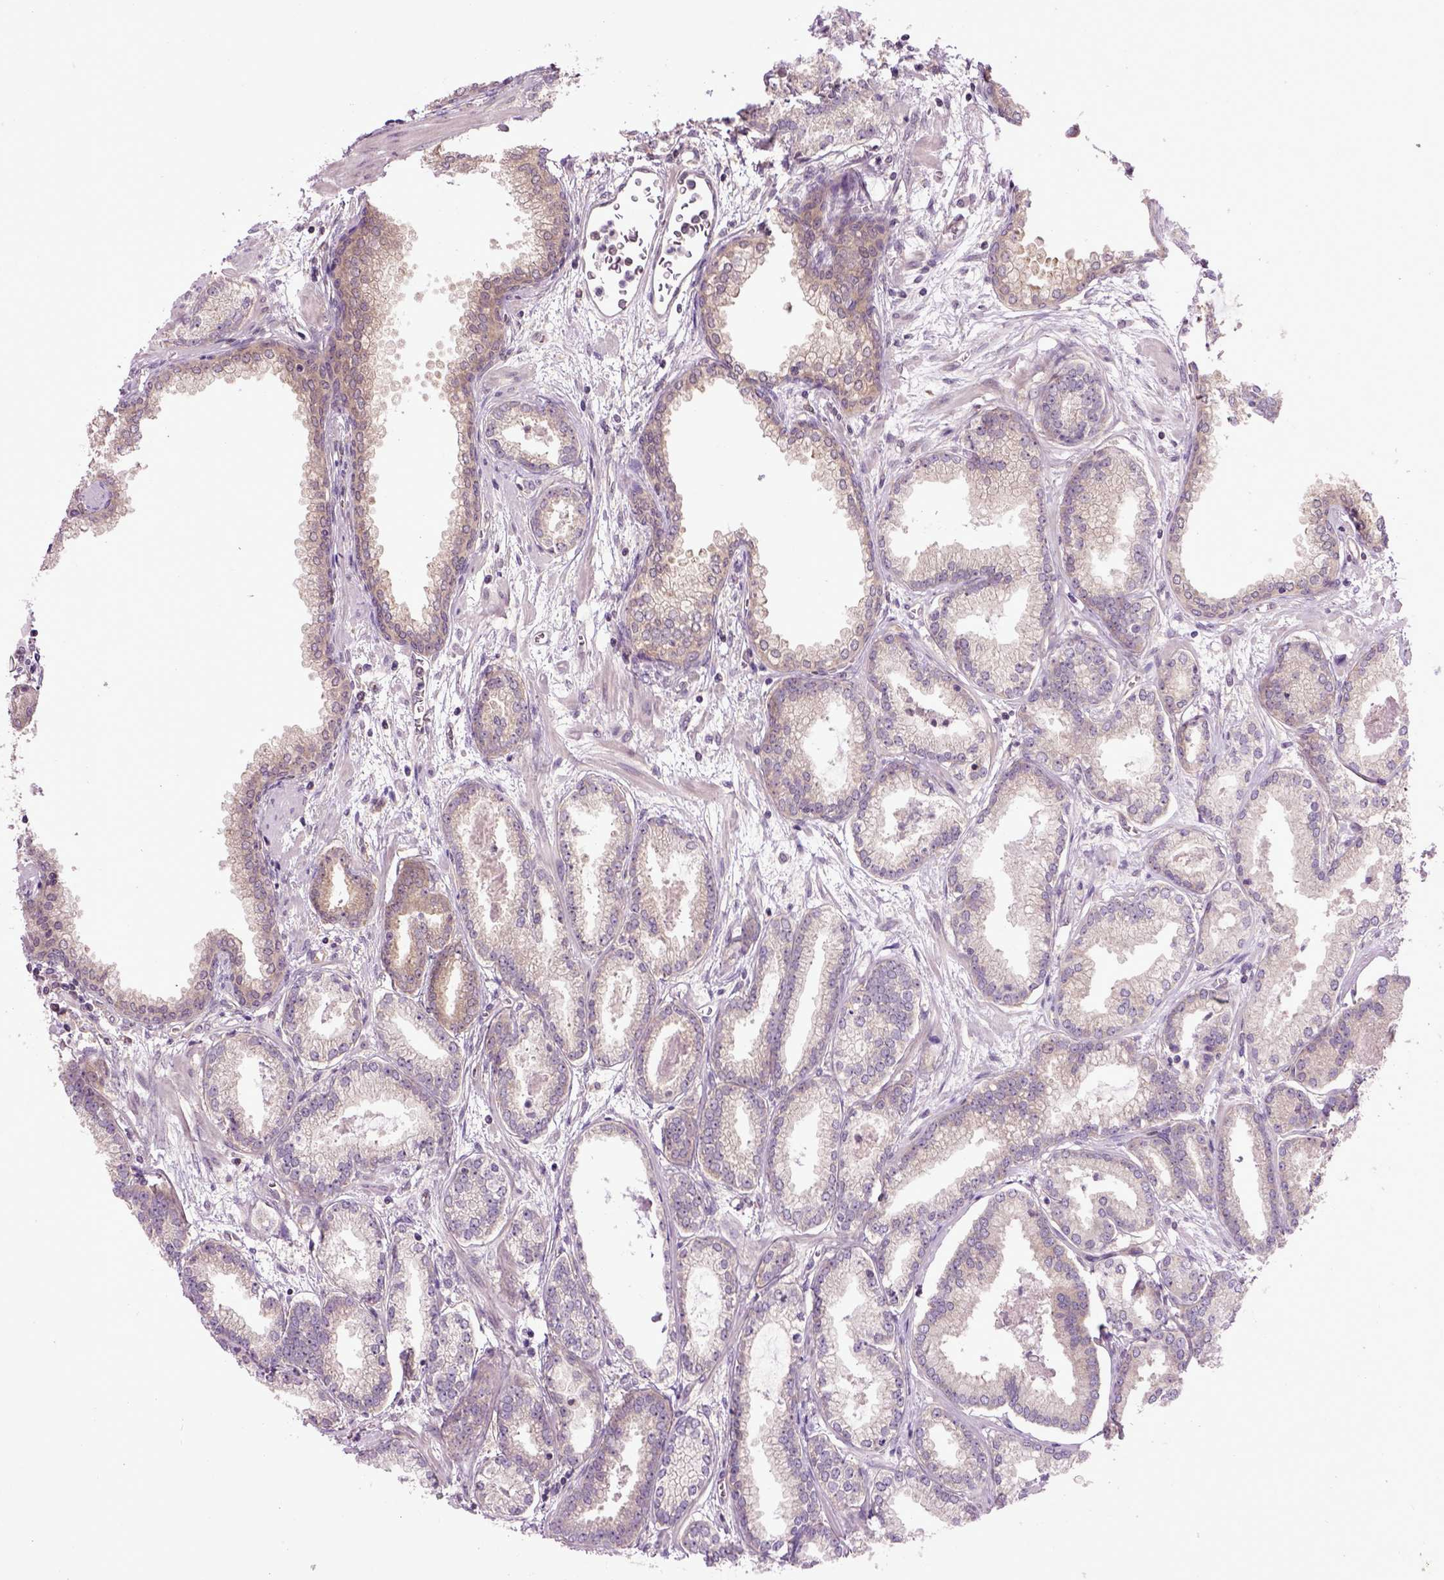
{"staining": {"intensity": "weak", "quantity": "25%-75%", "location": "cytoplasmic/membranous"}, "tissue": "prostate cancer", "cell_type": "Tumor cells", "image_type": "cancer", "snomed": [{"axis": "morphology", "description": "Adenocarcinoma, Low grade"}, {"axis": "topography", "description": "Prostate"}], "caption": "Human low-grade adenocarcinoma (prostate) stained with a brown dye exhibits weak cytoplasmic/membranous positive staining in approximately 25%-75% of tumor cells.", "gene": "WDR48", "patient": {"sex": "male", "age": 68}}